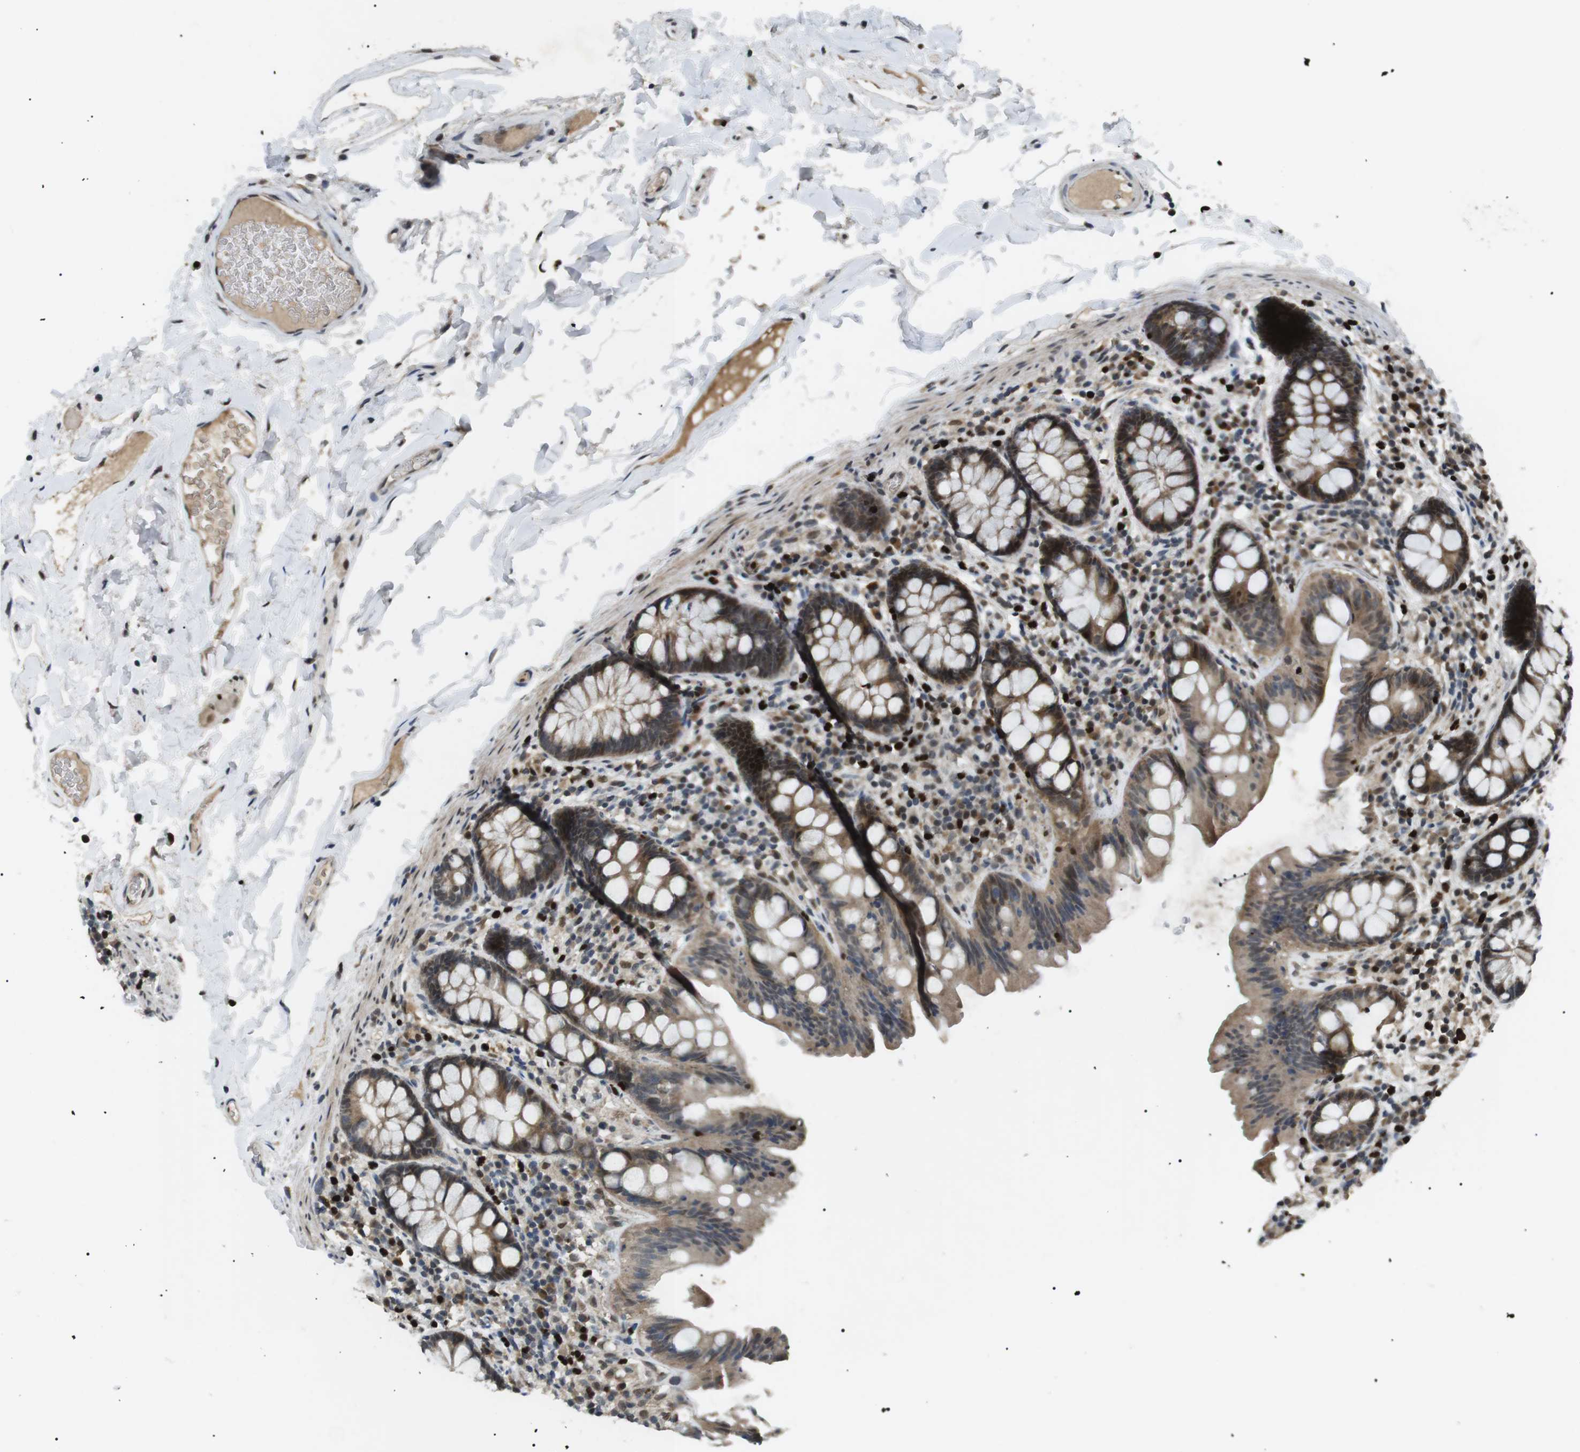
{"staining": {"intensity": "moderate", "quantity": ">75%", "location": "nuclear"}, "tissue": "colon", "cell_type": "Endothelial cells", "image_type": "normal", "snomed": [{"axis": "morphology", "description": "Normal tissue, NOS"}, {"axis": "topography", "description": "Colon"}], "caption": "IHC image of unremarkable human colon stained for a protein (brown), which exhibits medium levels of moderate nuclear expression in about >75% of endothelial cells.", "gene": "ORAI3", "patient": {"sex": "female", "age": 80}}